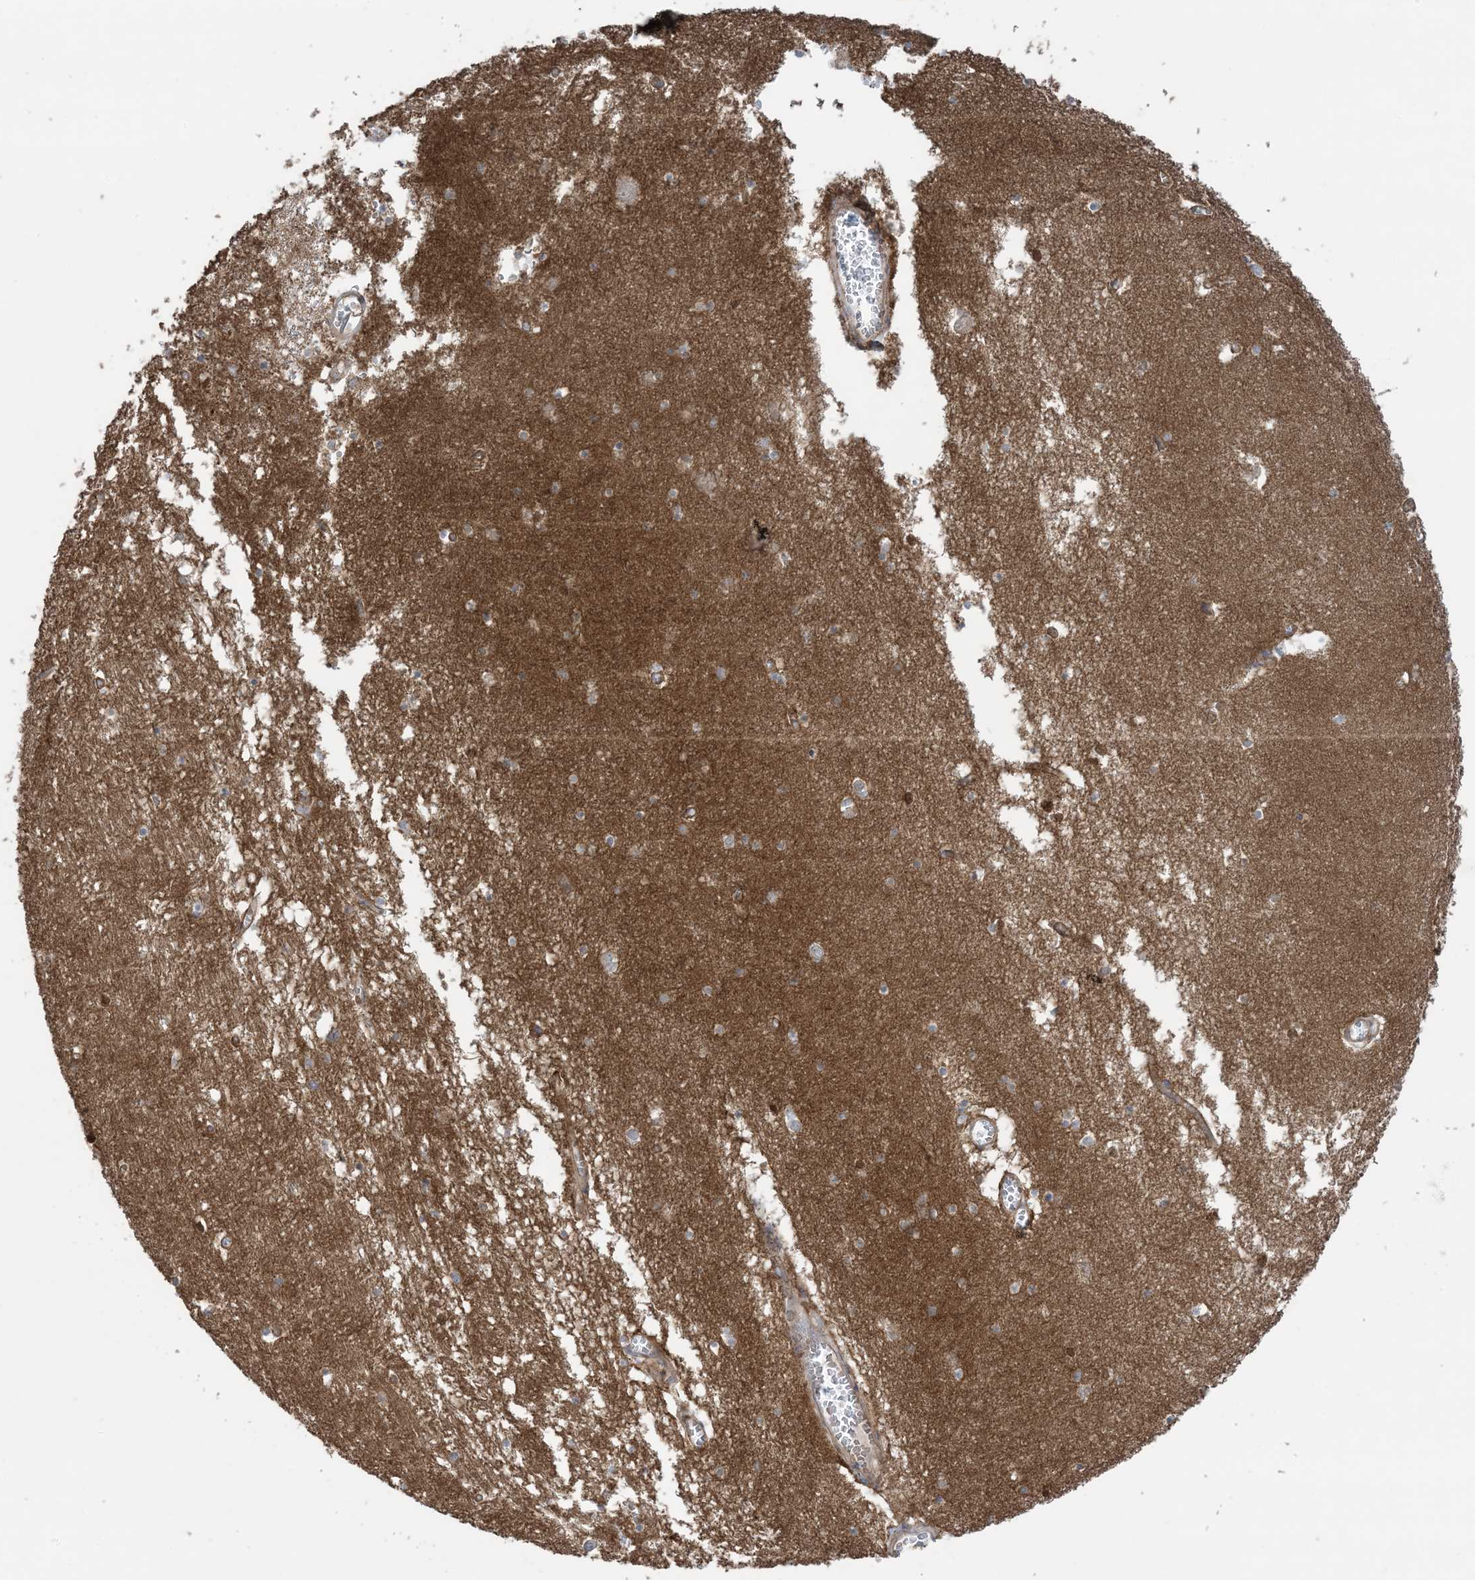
{"staining": {"intensity": "moderate", "quantity": "<25%", "location": "cytoplasmic/membranous"}, "tissue": "hippocampus", "cell_type": "Glial cells", "image_type": "normal", "snomed": [{"axis": "morphology", "description": "Normal tissue, NOS"}, {"axis": "topography", "description": "Hippocampus"}], "caption": "Glial cells demonstrate low levels of moderate cytoplasmic/membranous expression in about <25% of cells in benign human hippocampus. (DAB (3,3'-diaminobenzidine) IHC, brown staining for protein, blue staining for nuclei).", "gene": "CCNY", "patient": {"sex": "male", "age": 70}}